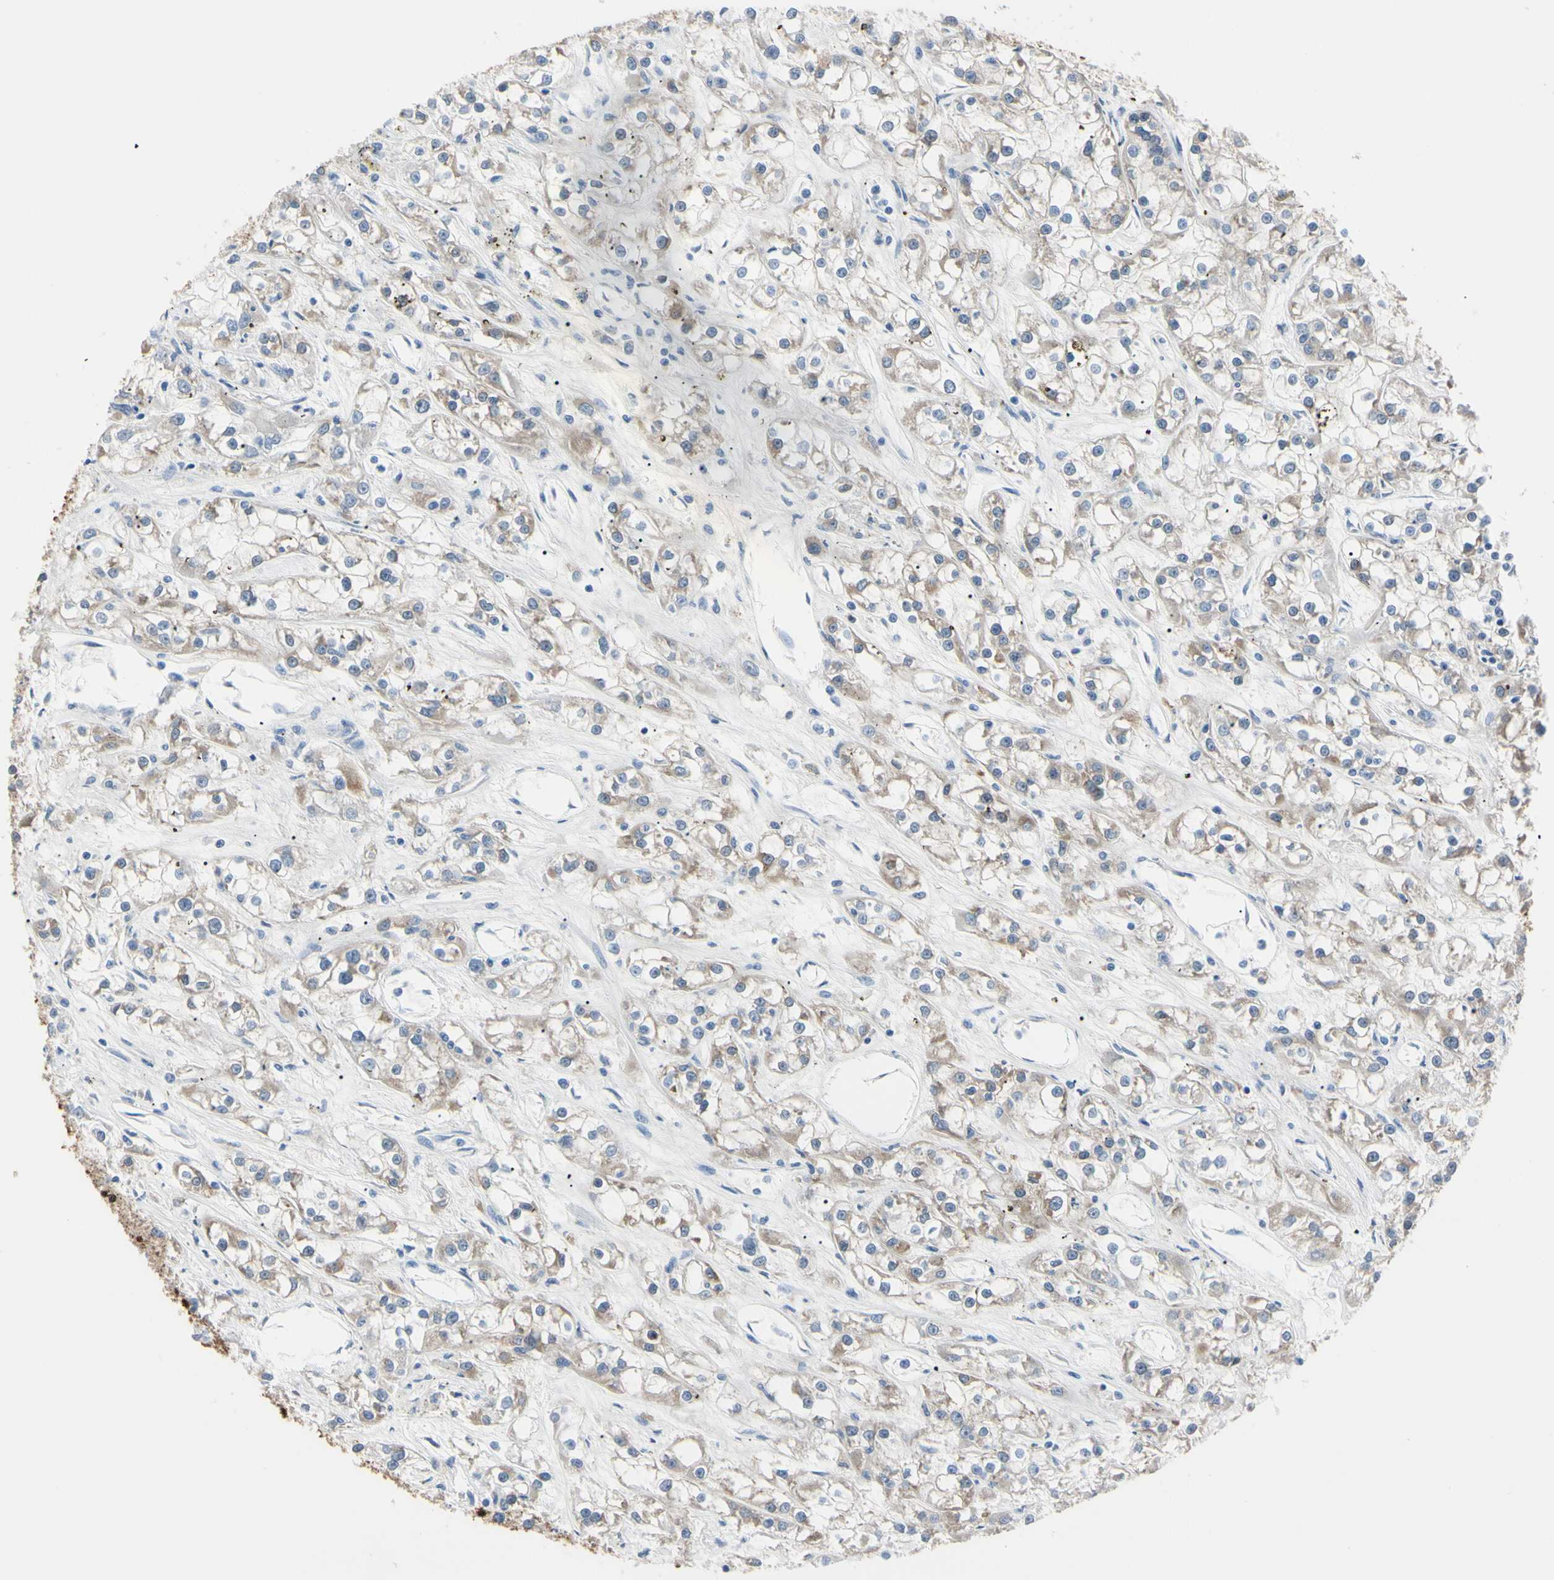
{"staining": {"intensity": "moderate", "quantity": ">75%", "location": "cytoplasmic/membranous"}, "tissue": "renal cancer", "cell_type": "Tumor cells", "image_type": "cancer", "snomed": [{"axis": "morphology", "description": "Adenocarcinoma, NOS"}, {"axis": "topography", "description": "Kidney"}], "caption": "IHC histopathology image of renal cancer (adenocarcinoma) stained for a protein (brown), which demonstrates medium levels of moderate cytoplasmic/membranous expression in approximately >75% of tumor cells.", "gene": "NOL3", "patient": {"sex": "female", "age": 52}}